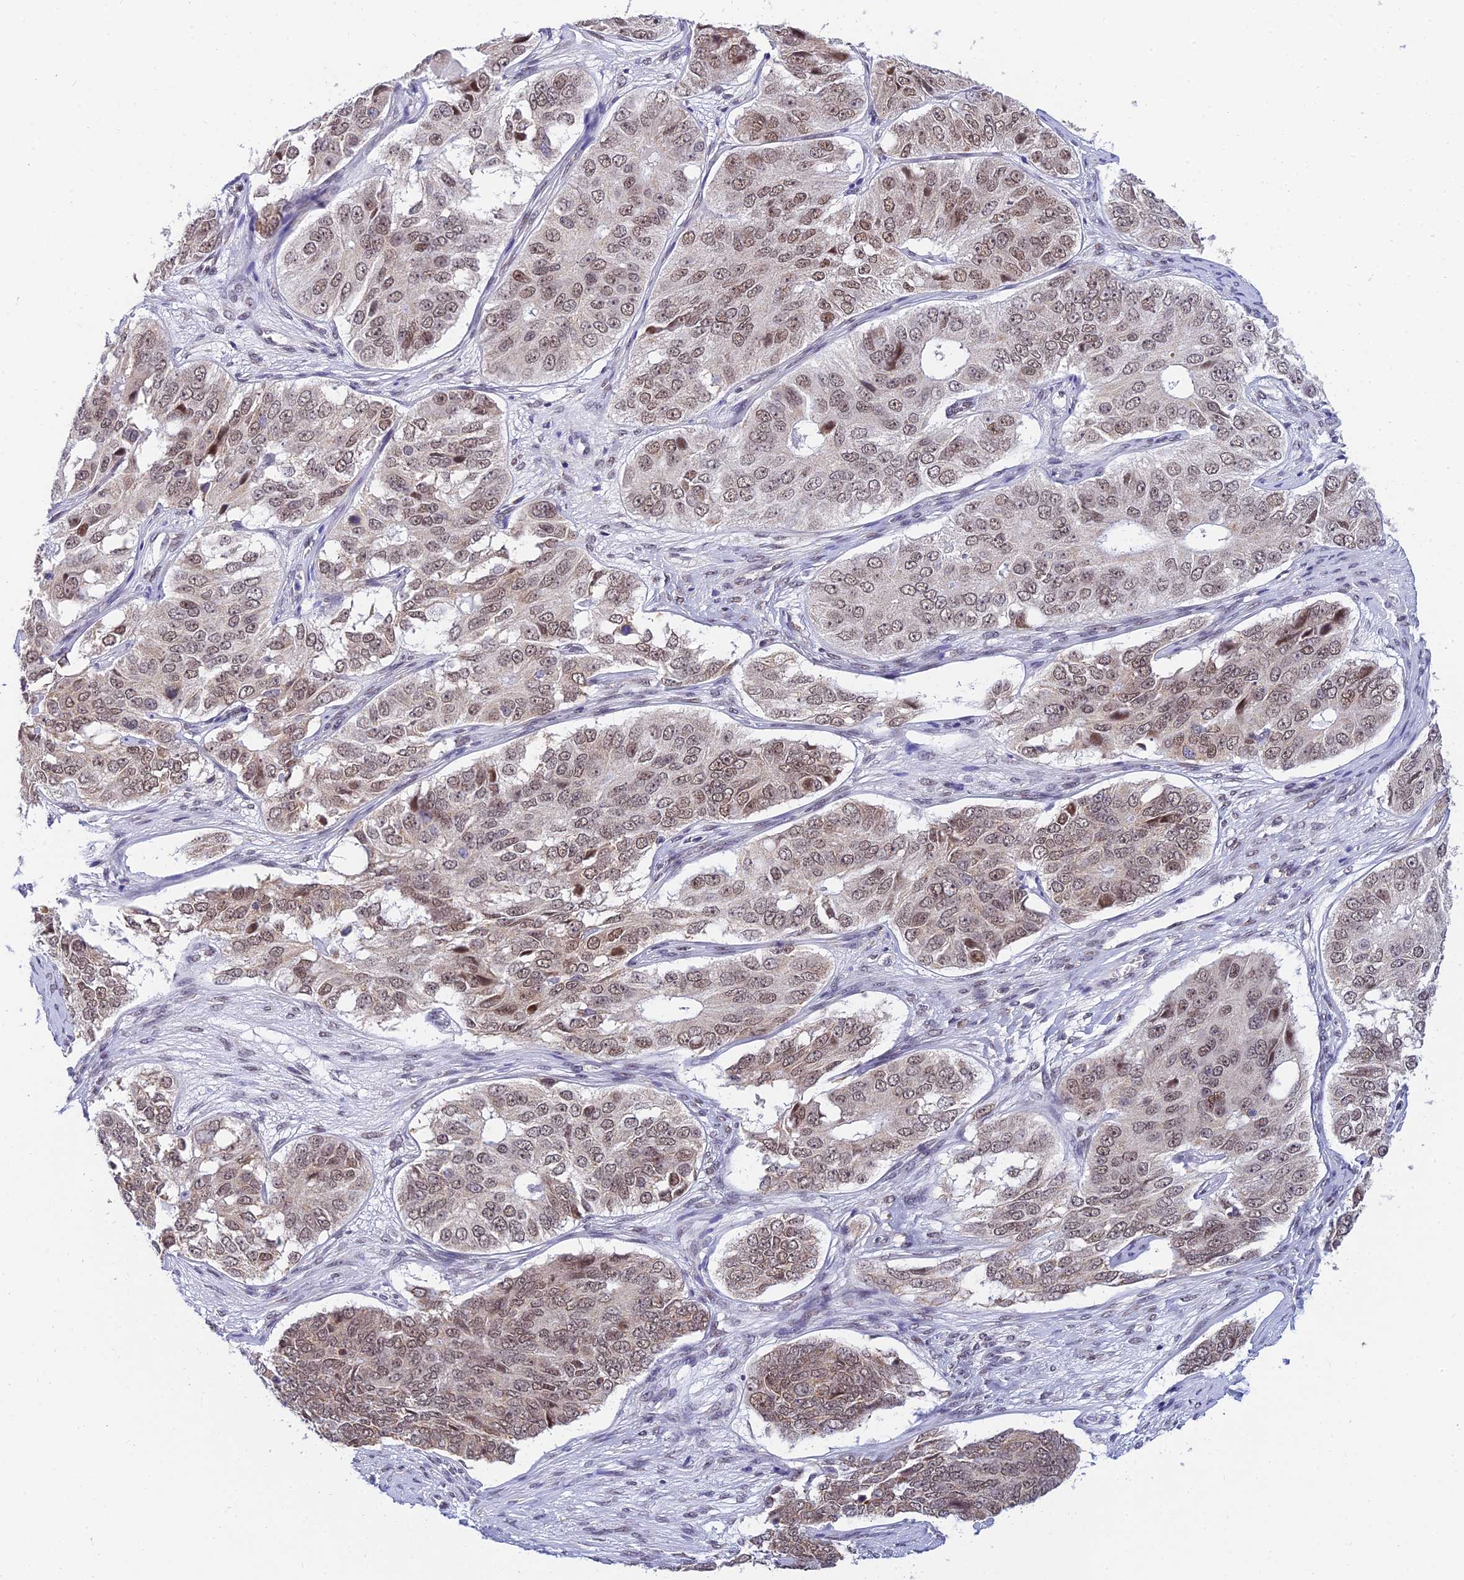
{"staining": {"intensity": "weak", "quantity": ">75%", "location": "nuclear"}, "tissue": "ovarian cancer", "cell_type": "Tumor cells", "image_type": "cancer", "snomed": [{"axis": "morphology", "description": "Carcinoma, endometroid"}, {"axis": "topography", "description": "Ovary"}], "caption": "Weak nuclear expression for a protein is present in about >75% of tumor cells of ovarian cancer using immunohistochemistry (IHC).", "gene": "C2orf49", "patient": {"sex": "female", "age": 51}}